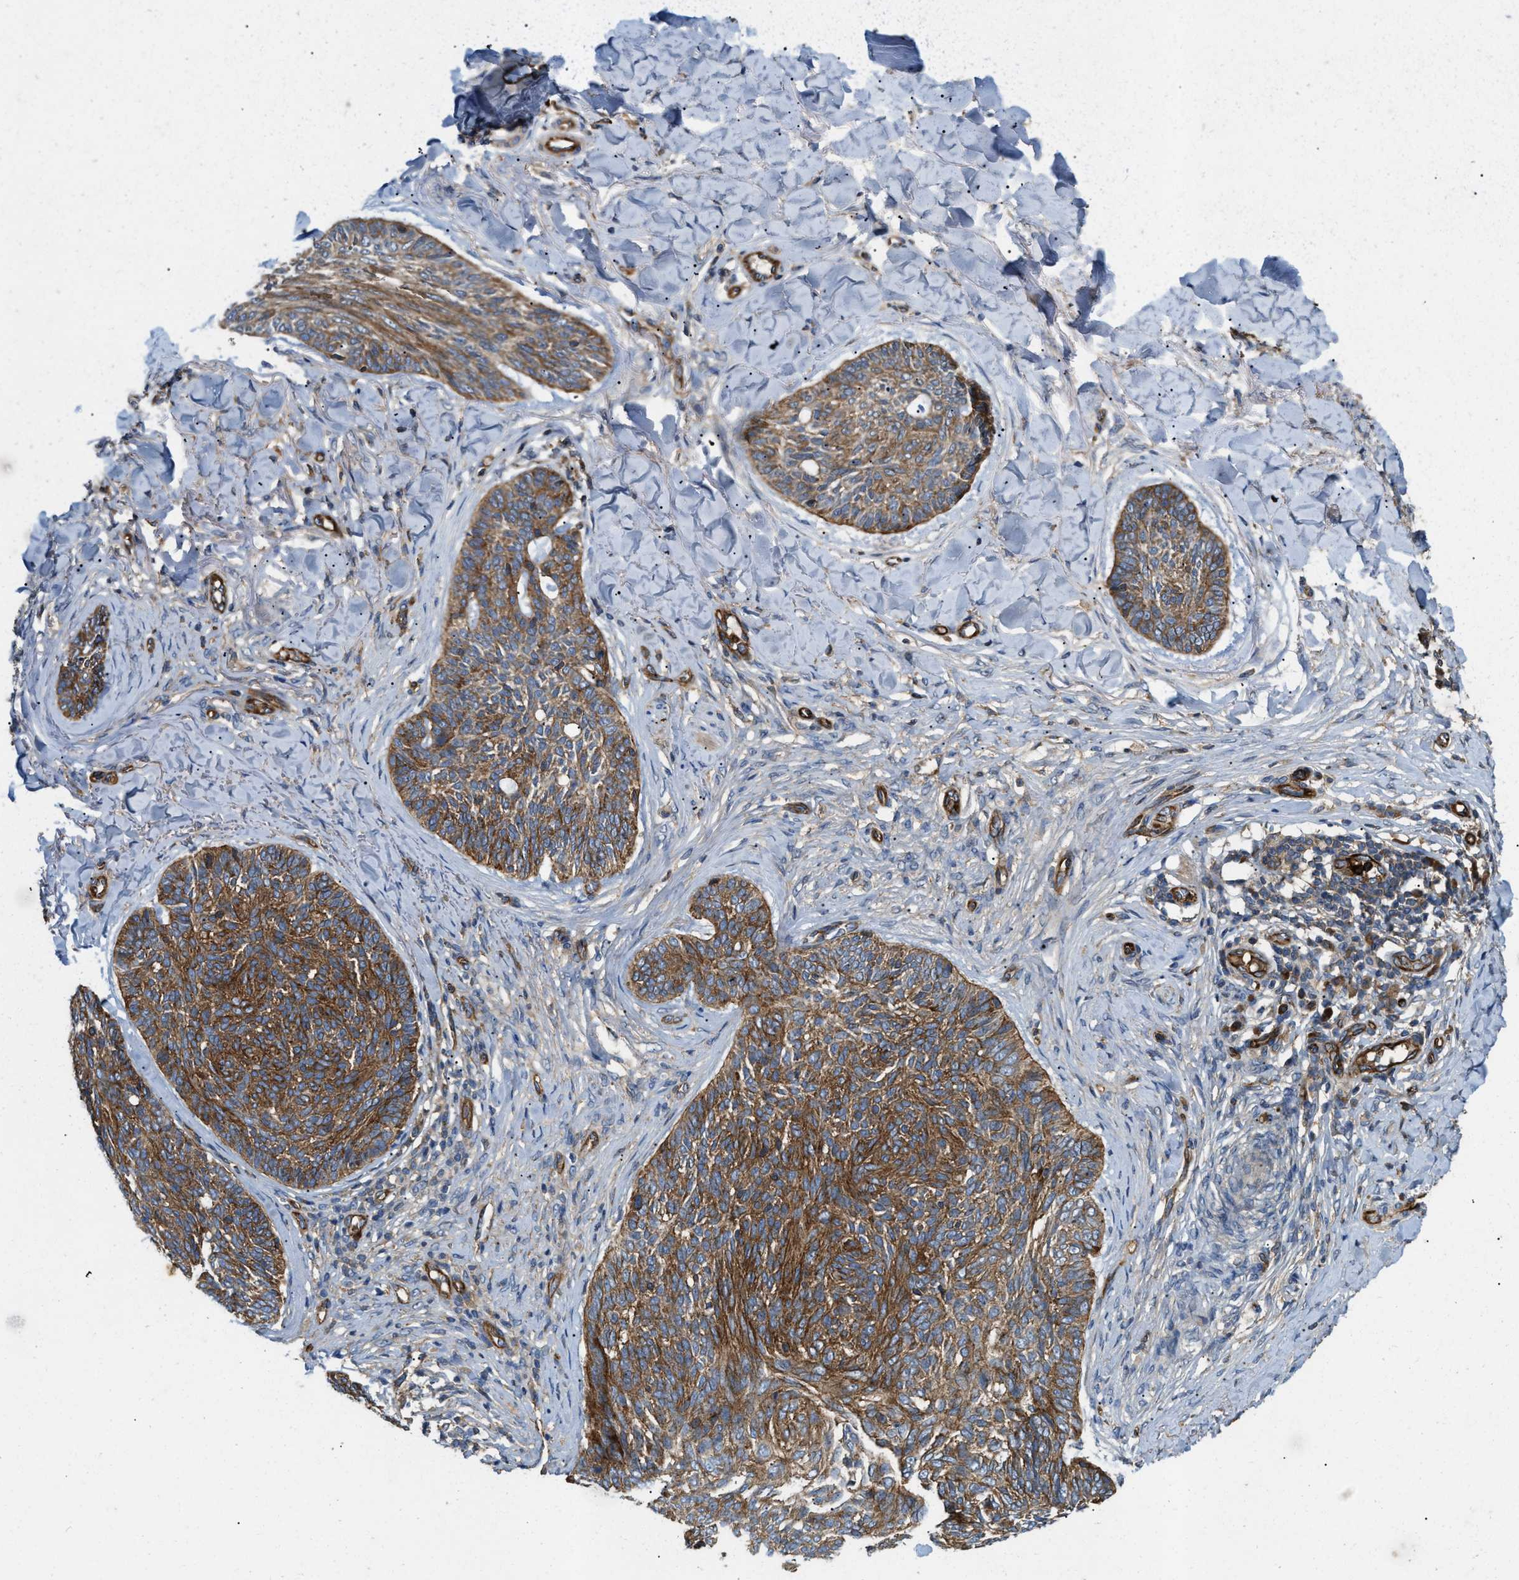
{"staining": {"intensity": "moderate", "quantity": ">75%", "location": "cytoplasmic/membranous"}, "tissue": "skin cancer", "cell_type": "Tumor cells", "image_type": "cancer", "snomed": [{"axis": "morphology", "description": "Basal cell carcinoma"}, {"axis": "topography", "description": "Skin"}], "caption": "Immunohistochemical staining of human skin cancer (basal cell carcinoma) displays moderate cytoplasmic/membranous protein positivity in approximately >75% of tumor cells.", "gene": "ERC1", "patient": {"sex": "male", "age": 43}}